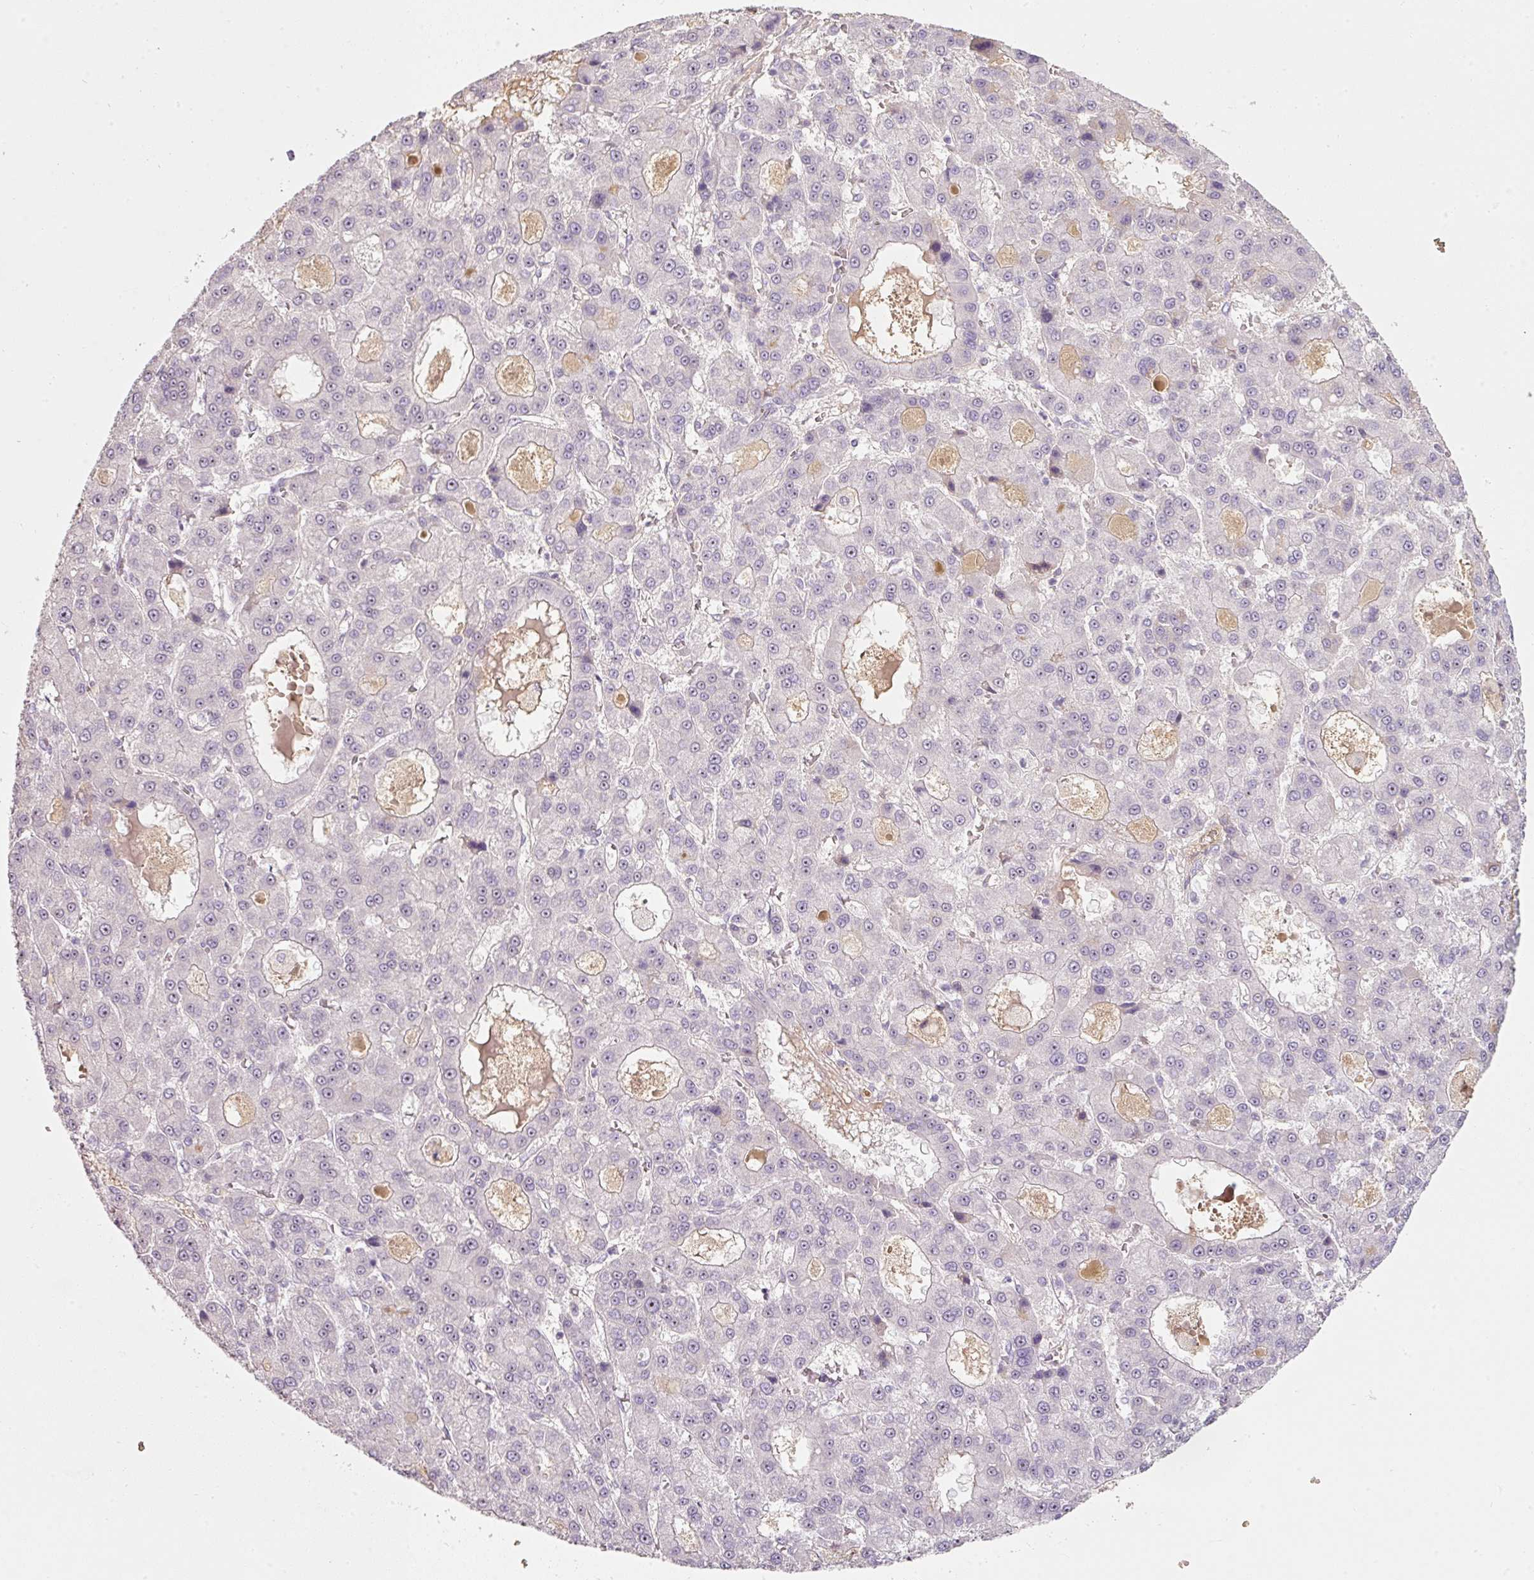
{"staining": {"intensity": "negative", "quantity": "none", "location": "none"}, "tissue": "liver cancer", "cell_type": "Tumor cells", "image_type": "cancer", "snomed": [{"axis": "morphology", "description": "Carcinoma, Hepatocellular, NOS"}, {"axis": "topography", "description": "Liver"}], "caption": "Human hepatocellular carcinoma (liver) stained for a protein using immunohistochemistry demonstrates no staining in tumor cells.", "gene": "TMEM37", "patient": {"sex": "male", "age": 70}}